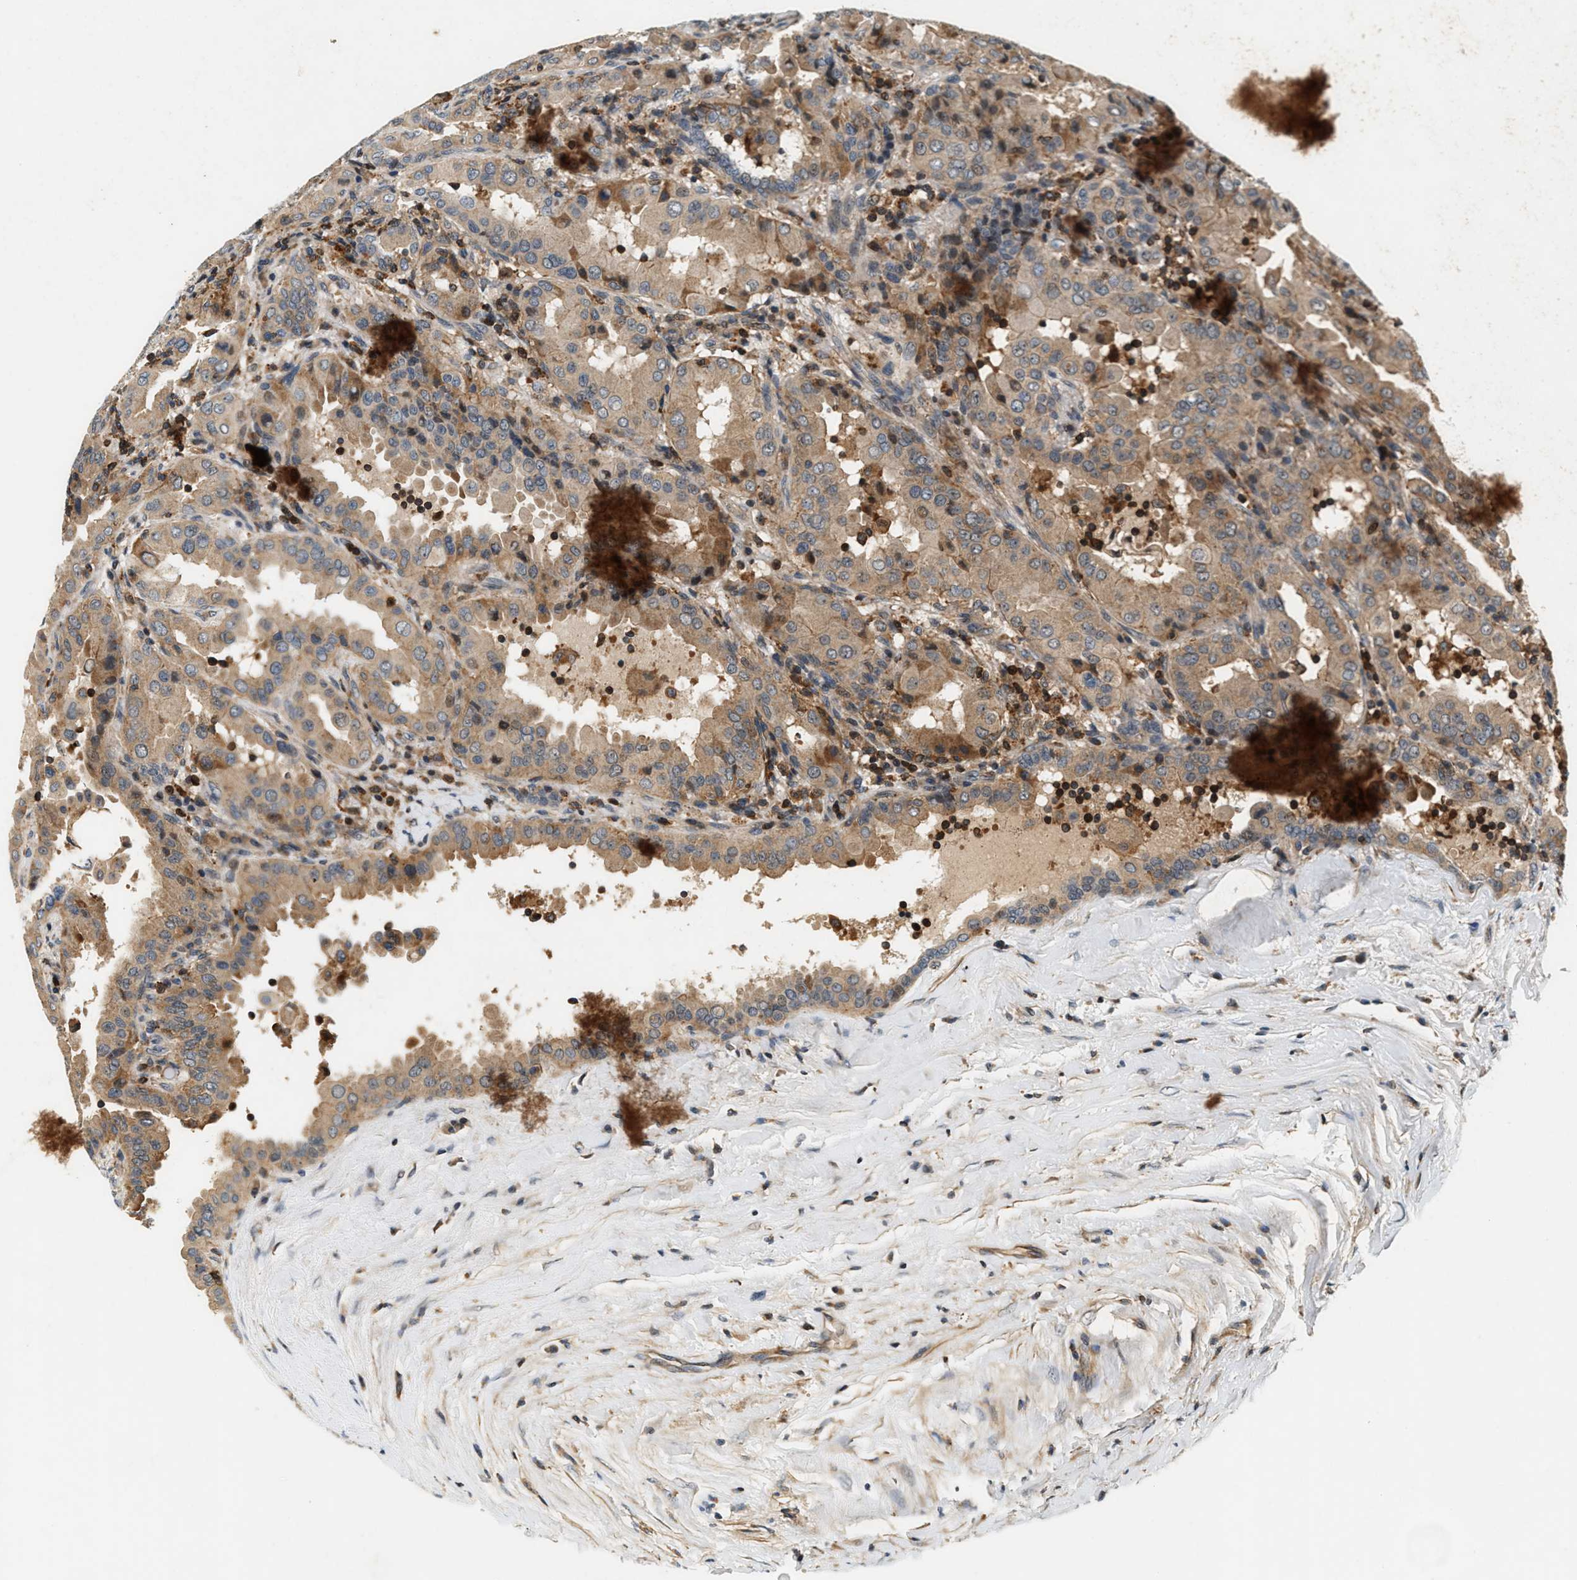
{"staining": {"intensity": "moderate", "quantity": ">75%", "location": "cytoplasmic/membranous"}, "tissue": "thyroid cancer", "cell_type": "Tumor cells", "image_type": "cancer", "snomed": [{"axis": "morphology", "description": "Papillary adenocarcinoma, NOS"}, {"axis": "topography", "description": "Thyroid gland"}], "caption": "Protein expression by immunohistochemistry demonstrates moderate cytoplasmic/membranous expression in about >75% of tumor cells in thyroid cancer.", "gene": "SAMD9", "patient": {"sex": "male", "age": 33}}